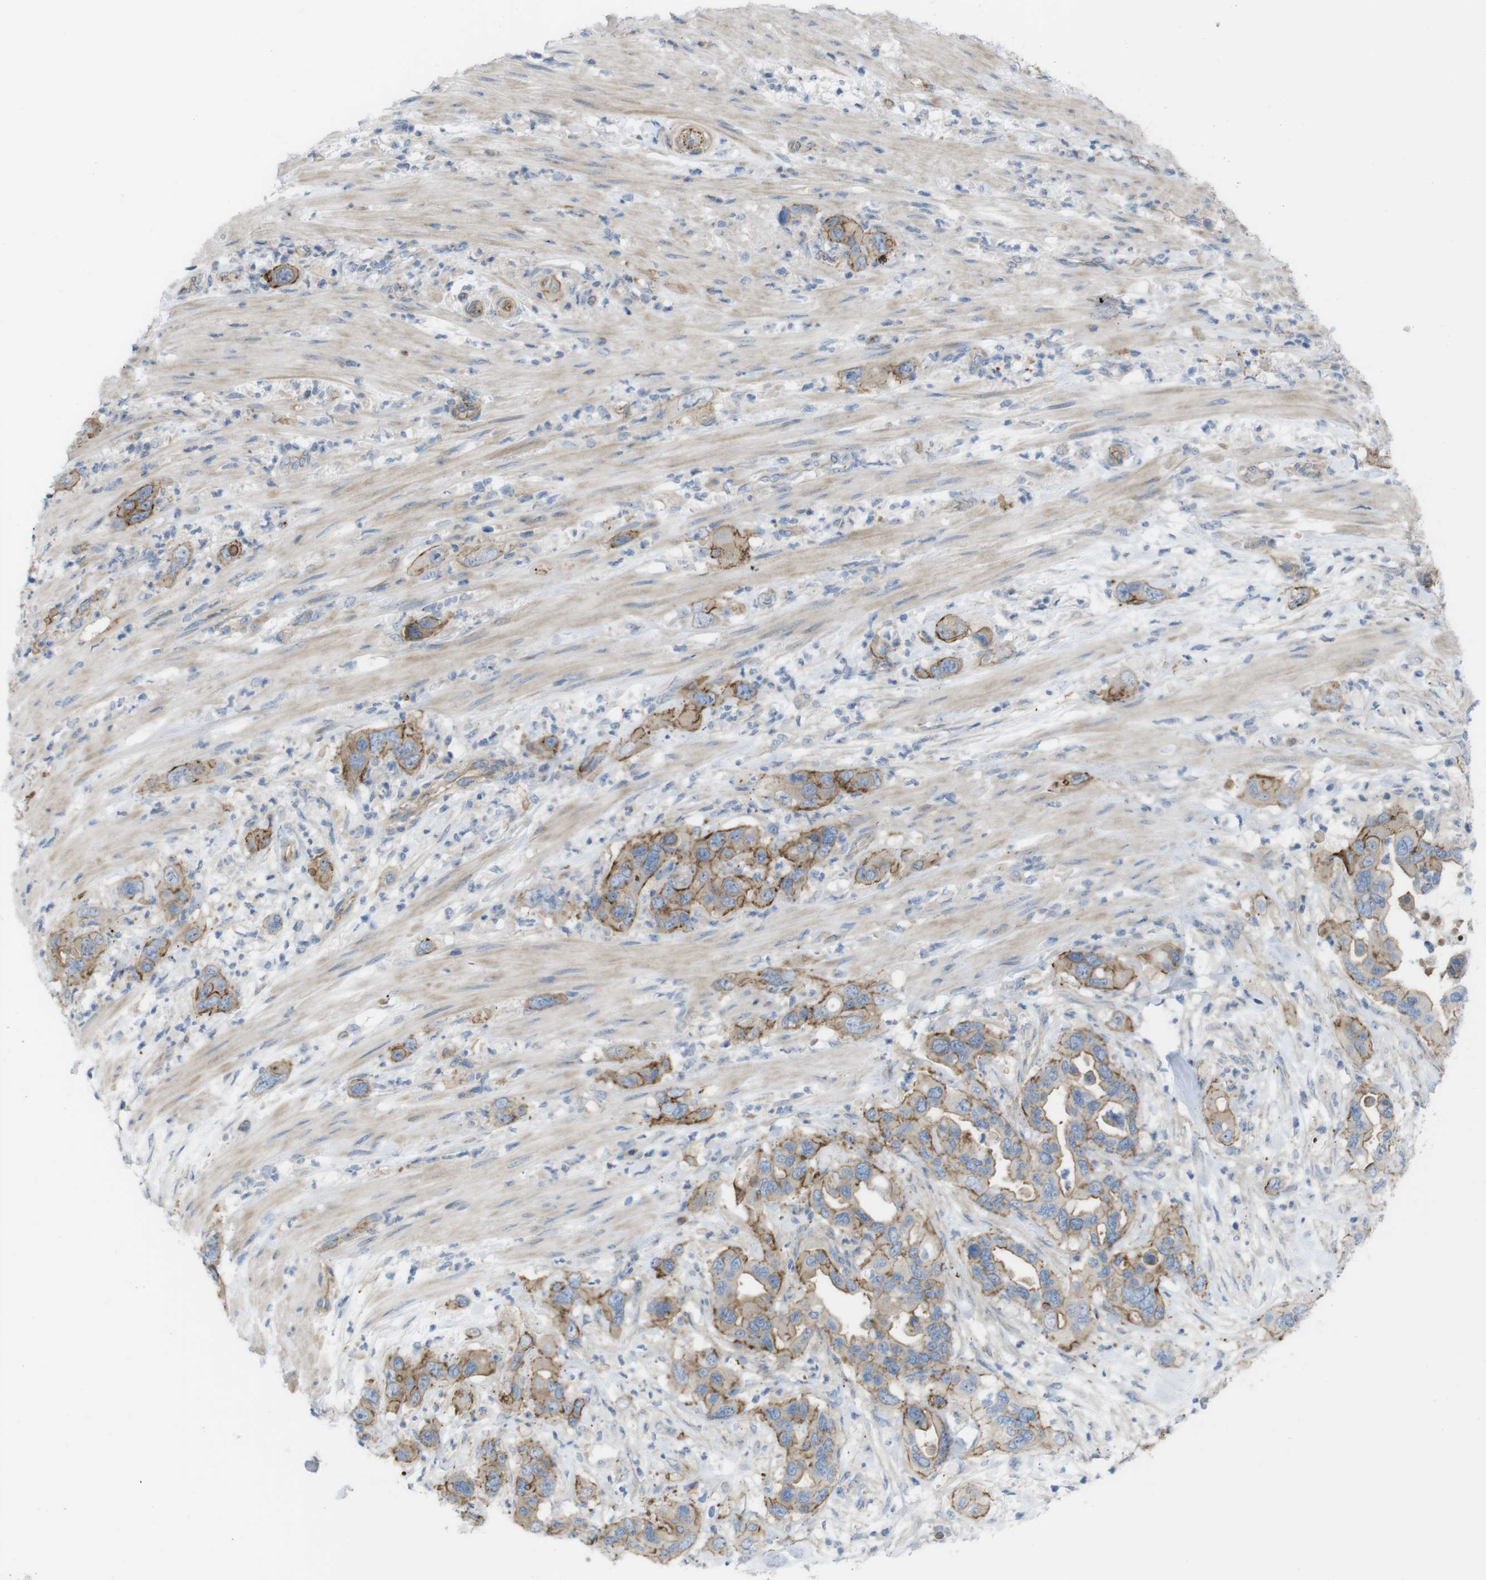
{"staining": {"intensity": "moderate", "quantity": "25%-75%", "location": "cytoplasmic/membranous"}, "tissue": "pancreatic cancer", "cell_type": "Tumor cells", "image_type": "cancer", "snomed": [{"axis": "morphology", "description": "Adenocarcinoma, NOS"}, {"axis": "topography", "description": "Pancreas"}], "caption": "An immunohistochemistry (IHC) histopathology image of tumor tissue is shown. Protein staining in brown labels moderate cytoplasmic/membranous positivity in pancreatic cancer within tumor cells.", "gene": "PREX2", "patient": {"sex": "female", "age": 71}}